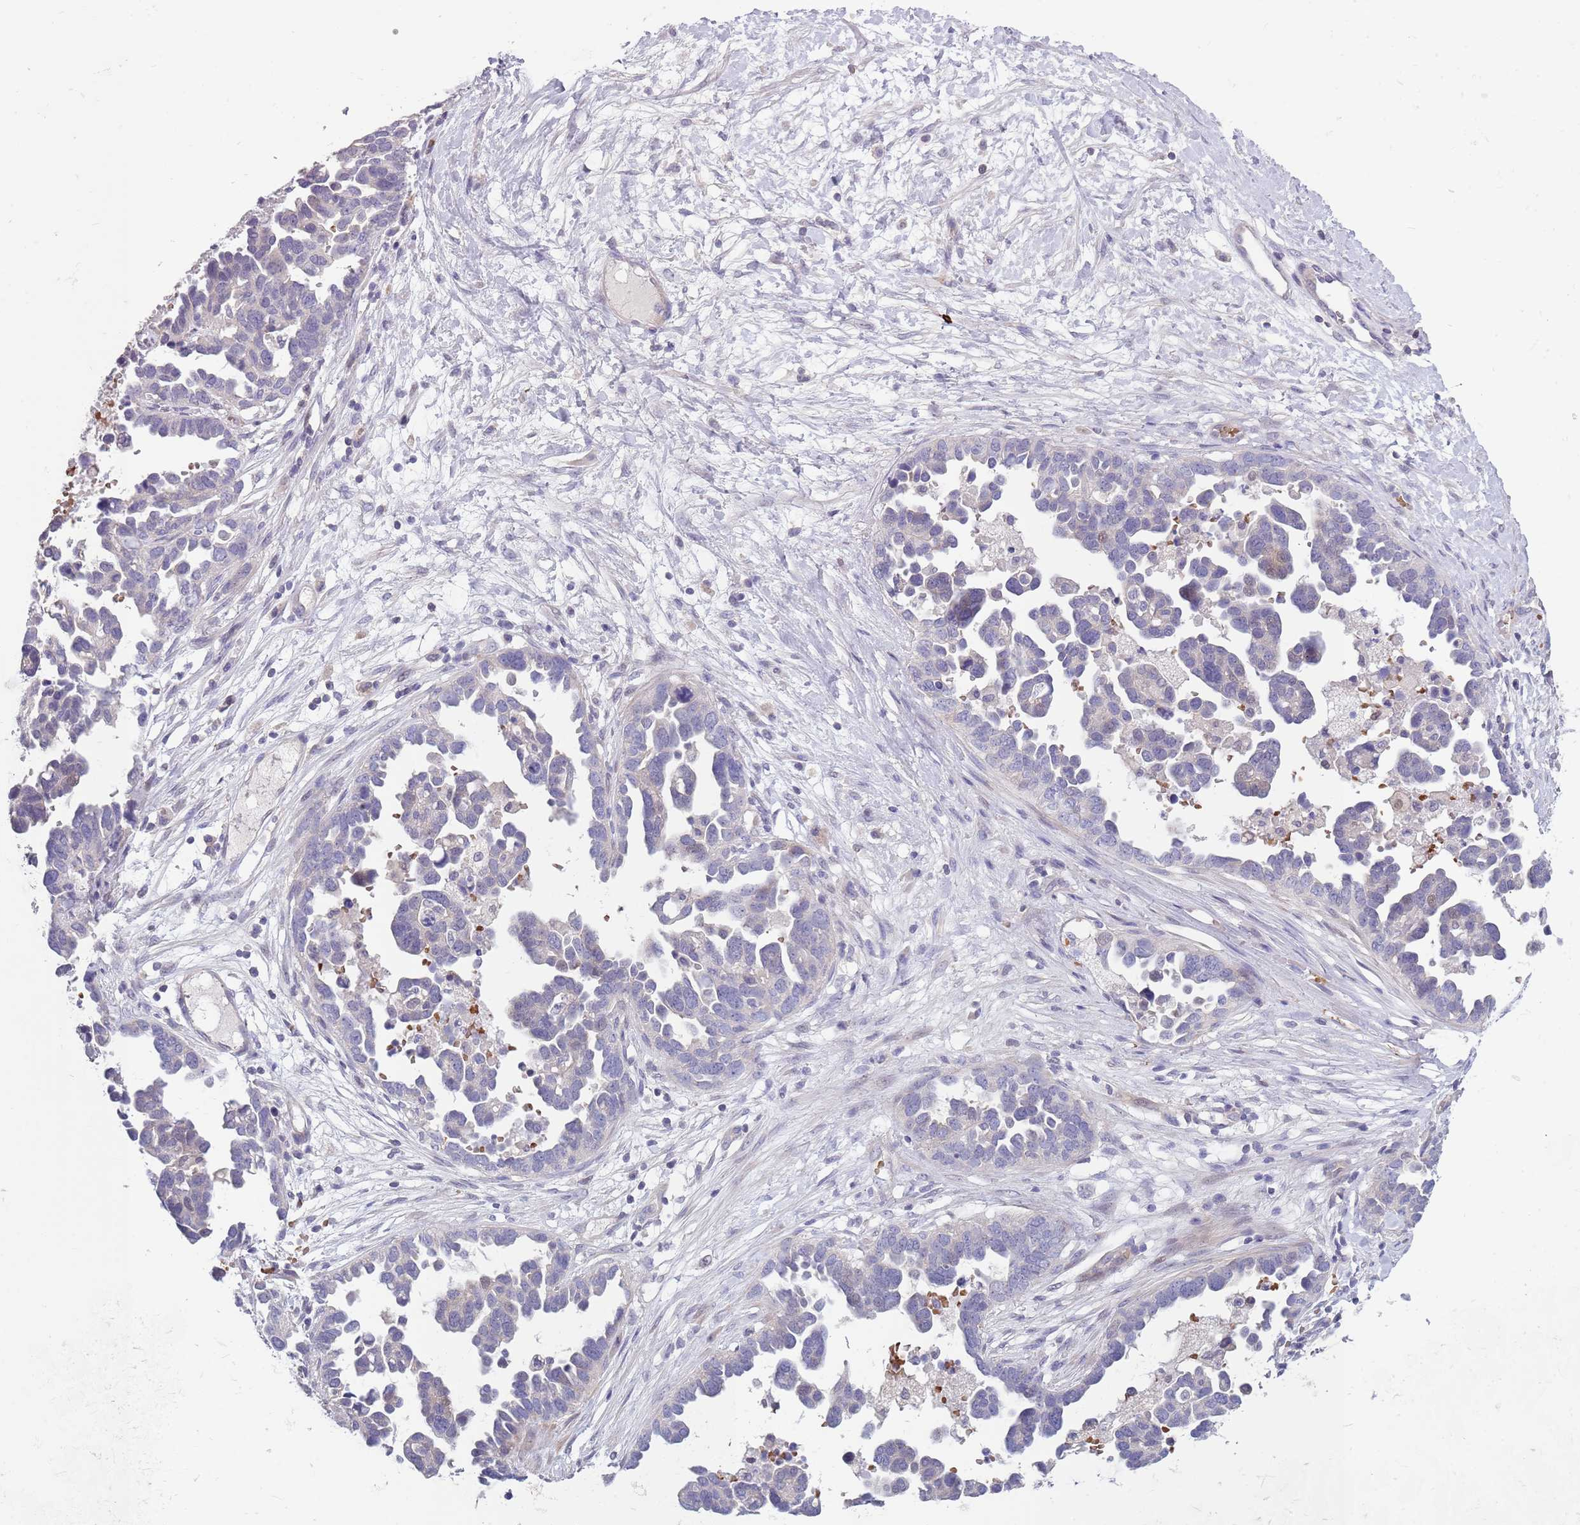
{"staining": {"intensity": "negative", "quantity": "none", "location": "none"}, "tissue": "ovarian cancer", "cell_type": "Tumor cells", "image_type": "cancer", "snomed": [{"axis": "morphology", "description": "Cystadenocarcinoma, serous, NOS"}, {"axis": "topography", "description": "Ovary"}], "caption": "High power microscopy photomicrograph of an IHC image of ovarian serous cystadenocarcinoma, revealing no significant staining in tumor cells. The staining was performed using DAB to visualize the protein expression in brown, while the nuclei were stained in blue with hematoxylin (Magnification: 20x).", "gene": "ZNF14", "patient": {"sex": "female", "age": 54}}